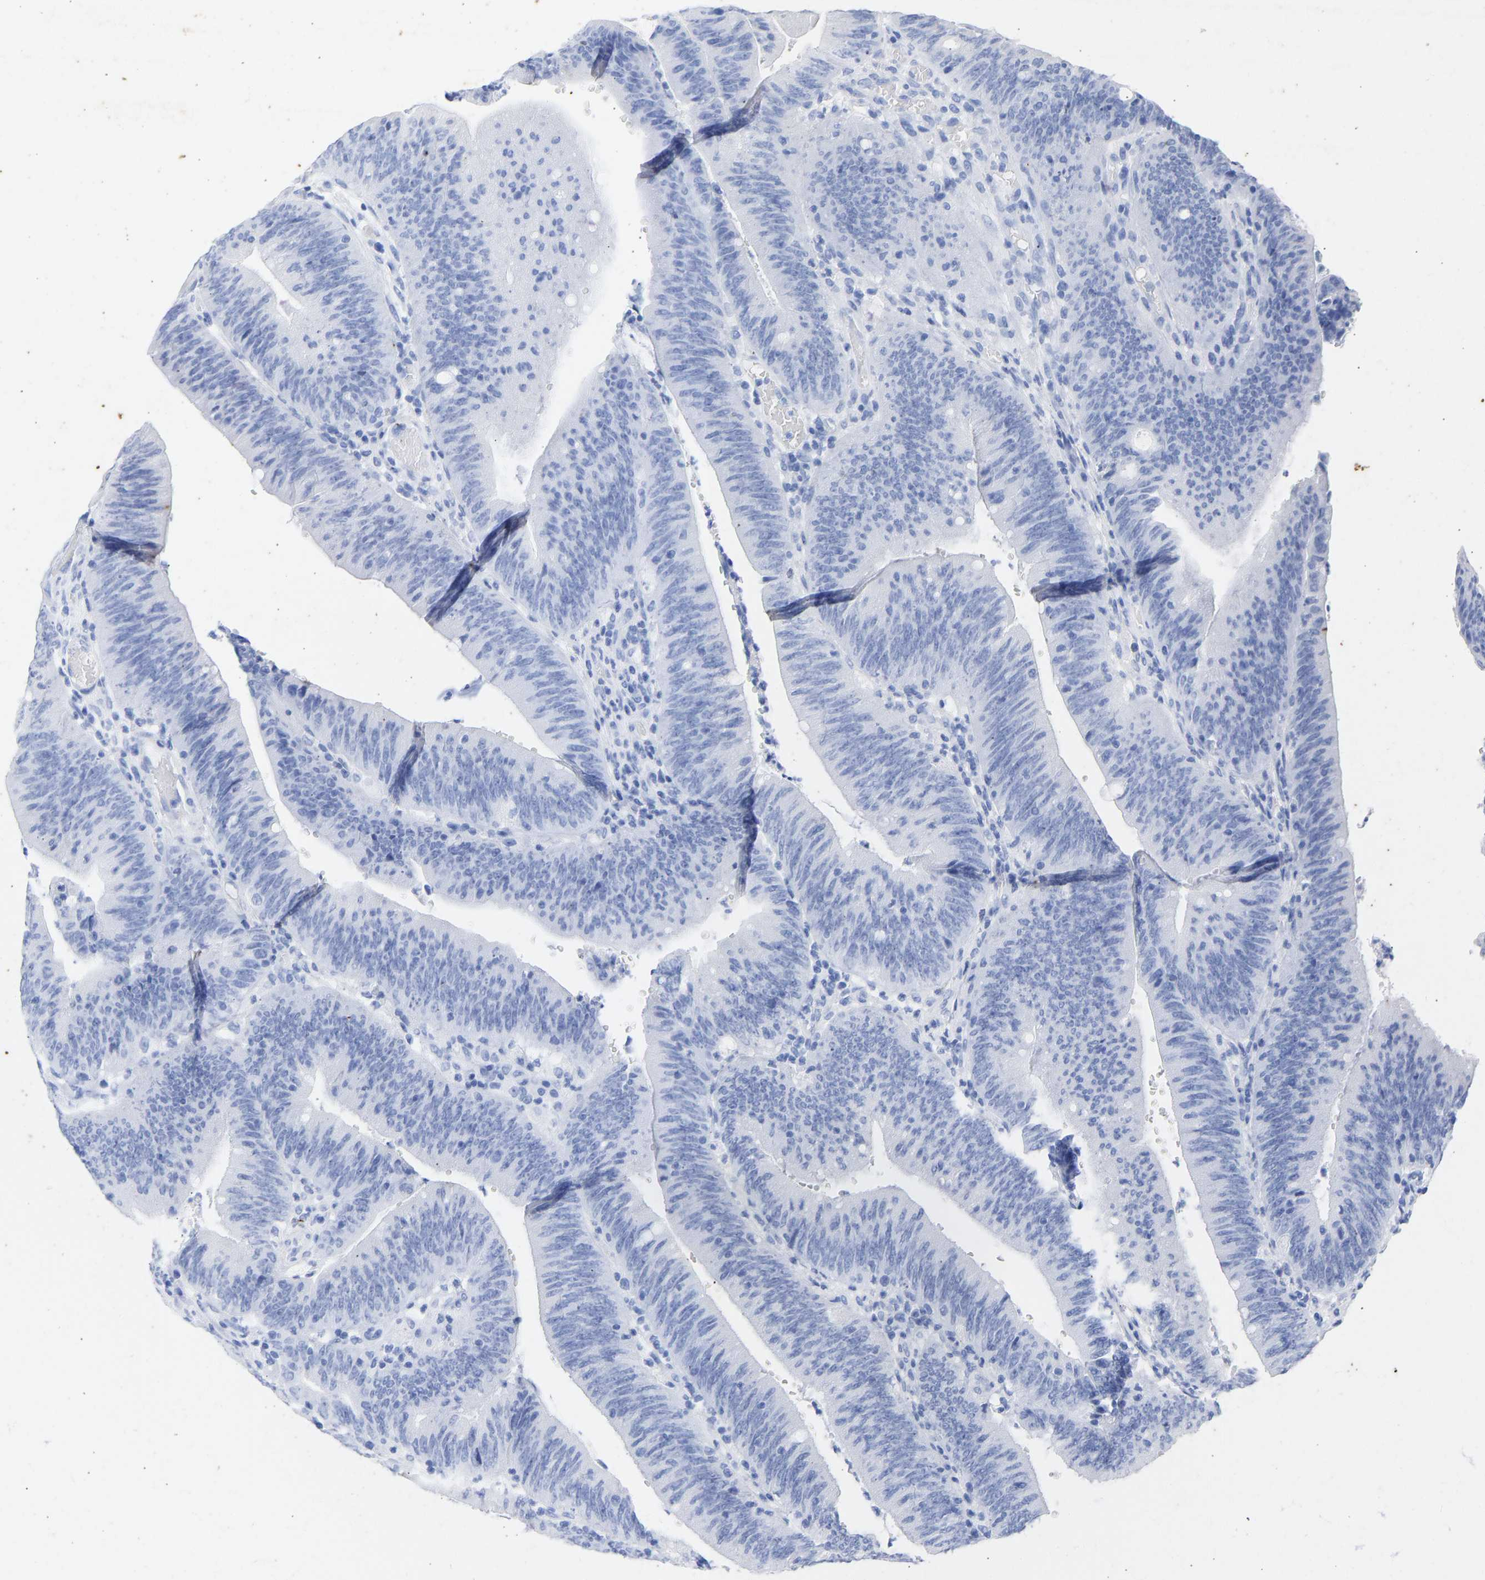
{"staining": {"intensity": "negative", "quantity": "none", "location": "none"}, "tissue": "colorectal cancer", "cell_type": "Tumor cells", "image_type": "cancer", "snomed": [{"axis": "morphology", "description": "Normal tissue, NOS"}, {"axis": "morphology", "description": "Adenocarcinoma, NOS"}, {"axis": "topography", "description": "Rectum"}], "caption": "Colorectal cancer (adenocarcinoma) stained for a protein using IHC demonstrates no staining tumor cells.", "gene": "KRT1", "patient": {"sex": "female", "age": 66}}